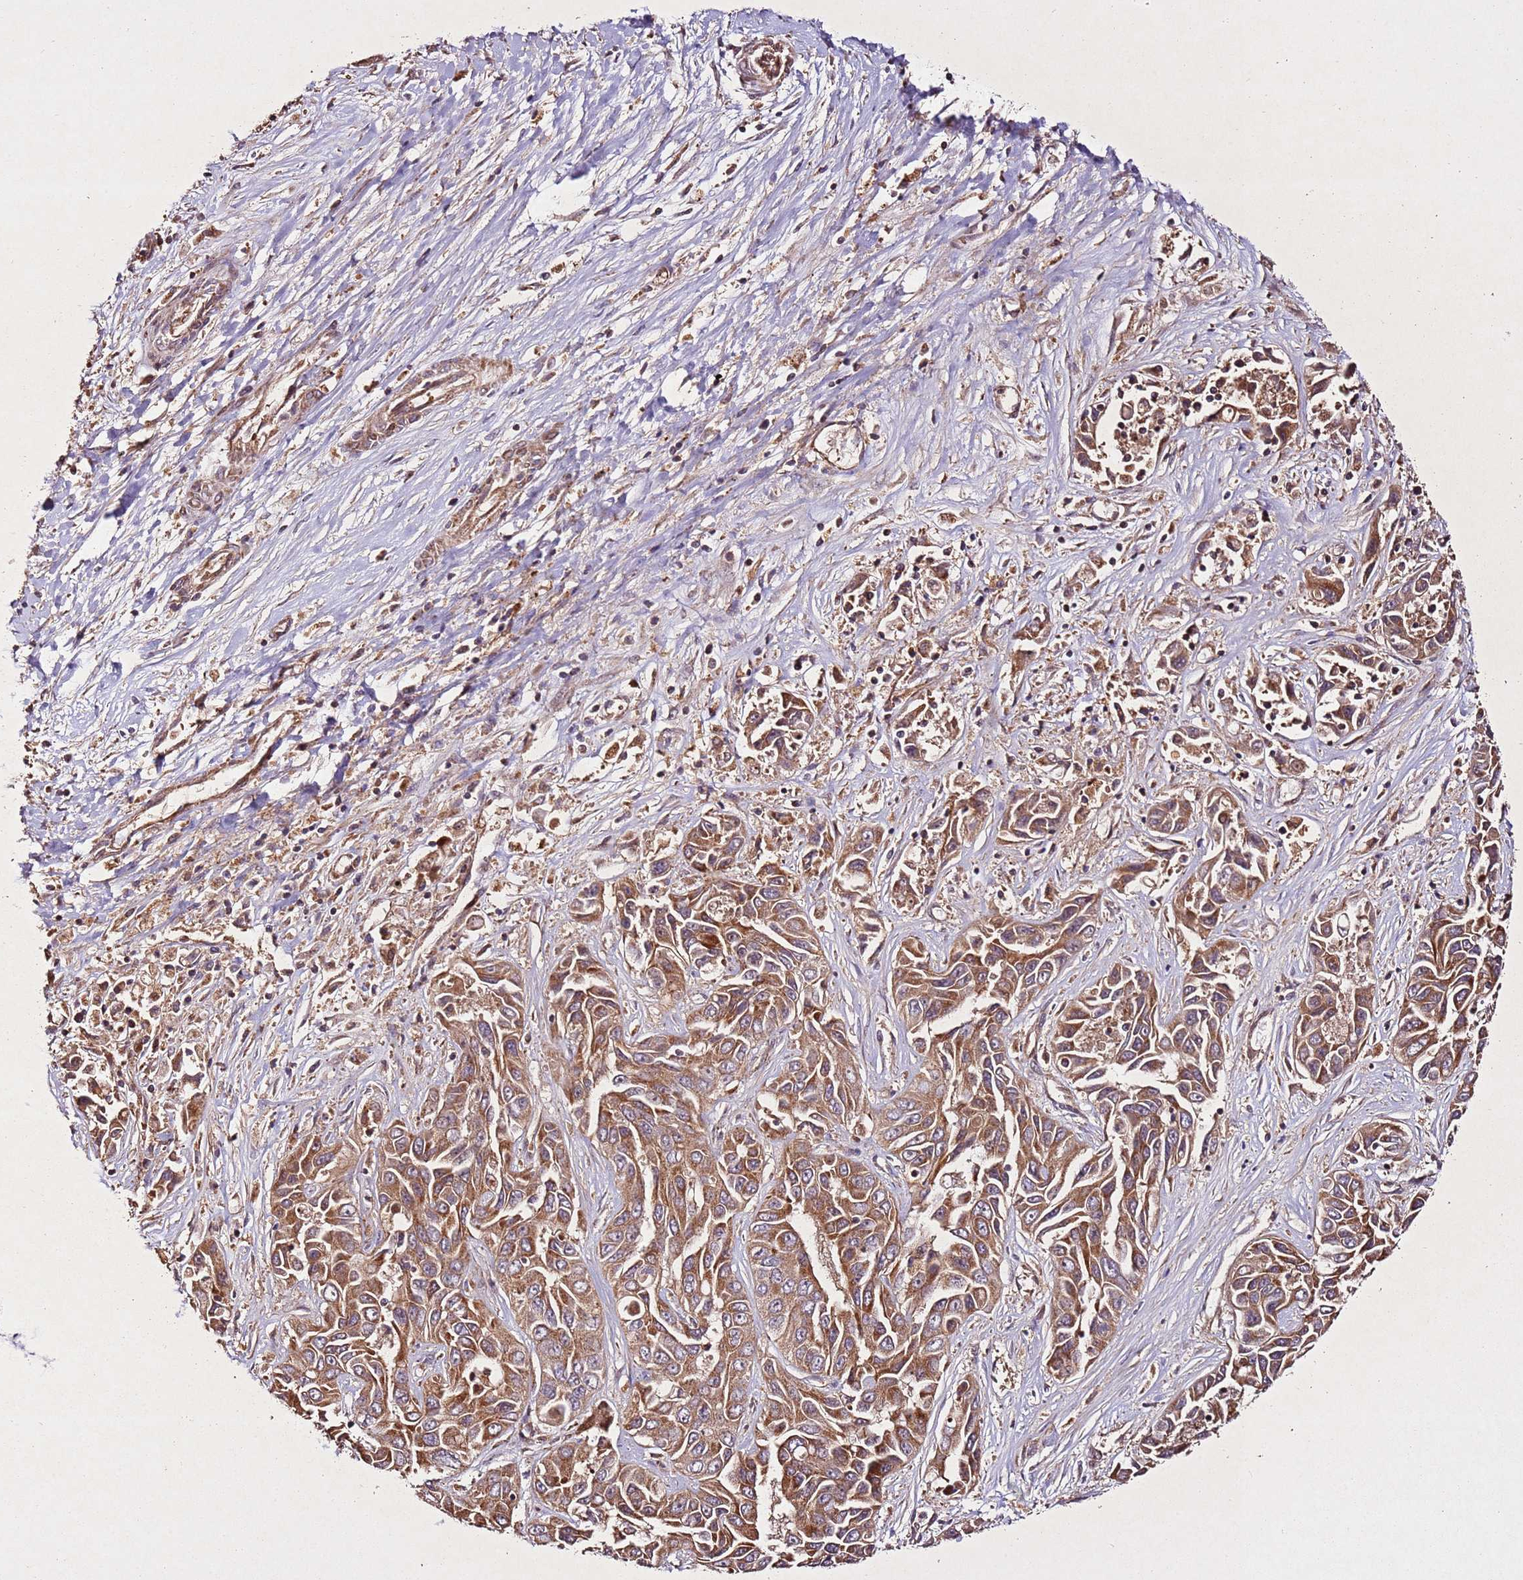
{"staining": {"intensity": "moderate", "quantity": ">75%", "location": "cytoplasmic/membranous"}, "tissue": "liver cancer", "cell_type": "Tumor cells", "image_type": "cancer", "snomed": [{"axis": "morphology", "description": "Cholangiocarcinoma"}, {"axis": "topography", "description": "Liver"}], "caption": "Protein staining of liver cholangiocarcinoma tissue shows moderate cytoplasmic/membranous expression in about >75% of tumor cells. Nuclei are stained in blue.", "gene": "PTMA", "patient": {"sex": "female", "age": 52}}